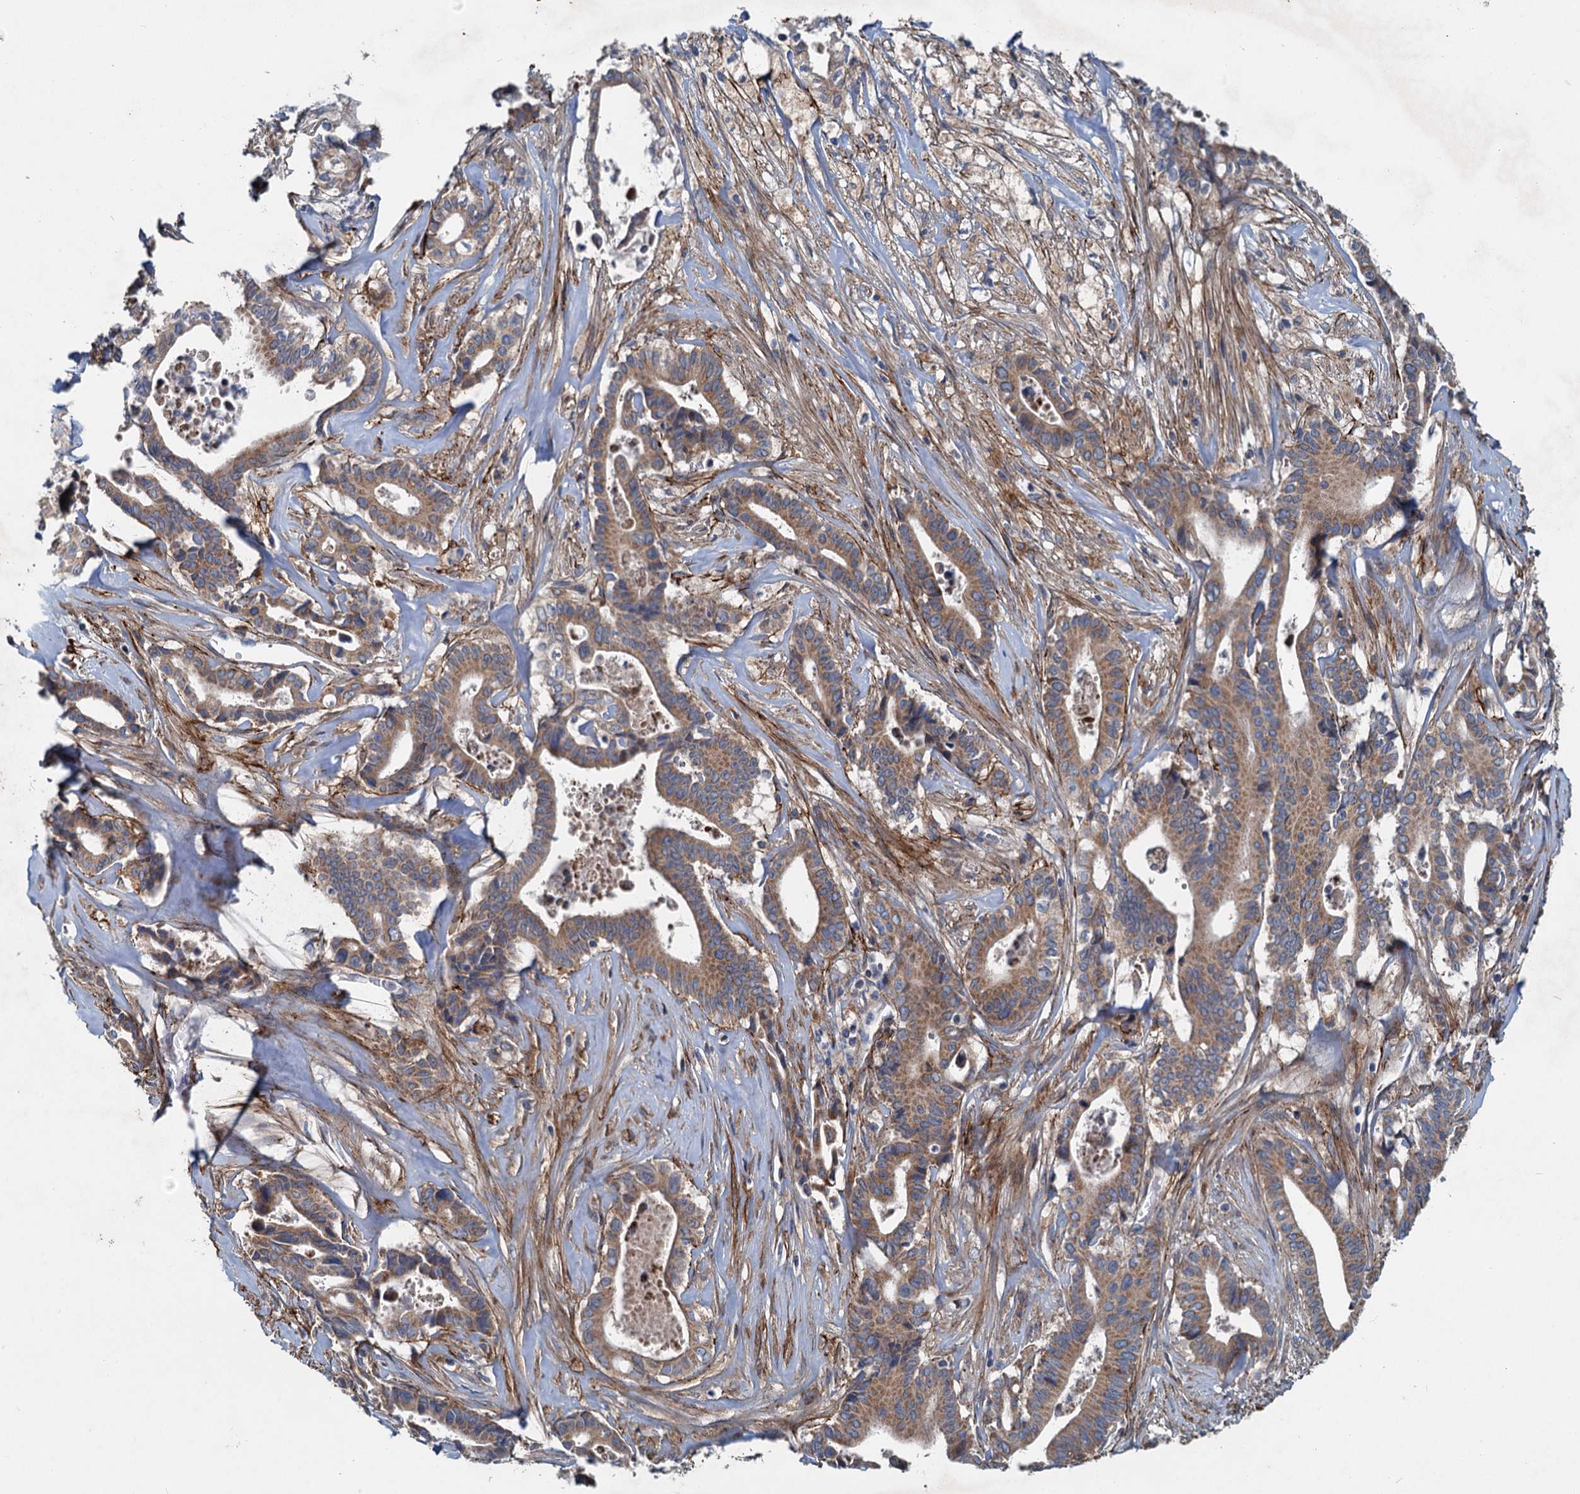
{"staining": {"intensity": "moderate", "quantity": ">75%", "location": "cytoplasmic/membranous"}, "tissue": "pancreatic cancer", "cell_type": "Tumor cells", "image_type": "cancer", "snomed": [{"axis": "morphology", "description": "Adenocarcinoma, NOS"}, {"axis": "topography", "description": "Pancreas"}], "caption": "The histopathology image displays a brown stain indicating the presence of a protein in the cytoplasmic/membranous of tumor cells in adenocarcinoma (pancreatic).", "gene": "ADCY2", "patient": {"sex": "female", "age": 77}}